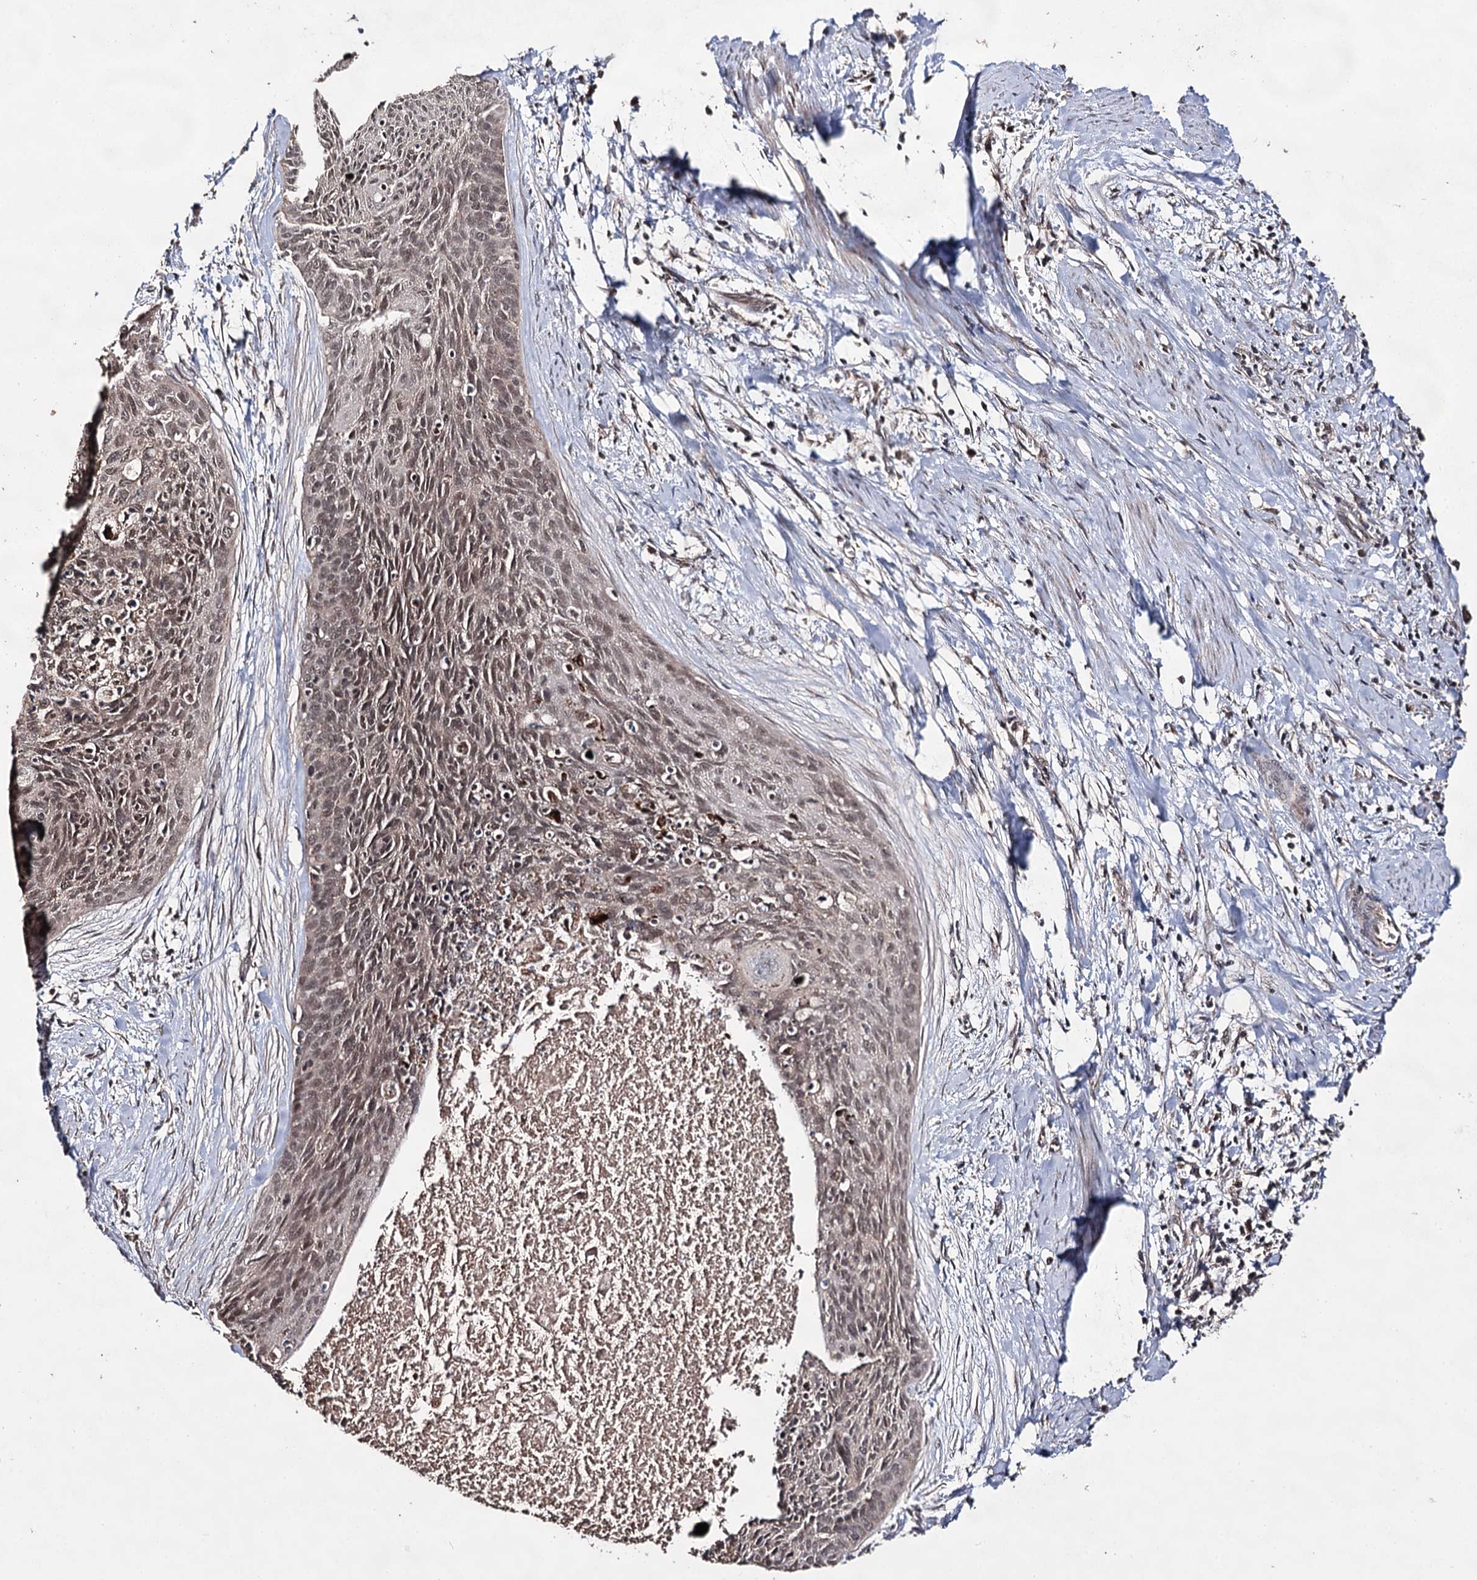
{"staining": {"intensity": "moderate", "quantity": ">75%", "location": "nuclear"}, "tissue": "cervical cancer", "cell_type": "Tumor cells", "image_type": "cancer", "snomed": [{"axis": "morphology", "description": "Squamous cell carcinoma, NOS"}, {"axis": "topography", "description": "Cervix"}], "caption": "Cervical cancer (squamous cell carcinoma) stained with a brown dye demonstrates moderate nuclear positive expression in approximately >75% of tumor cells.", "gene": "ACTR6", "patient": {"sex": "female", "age": 55}}